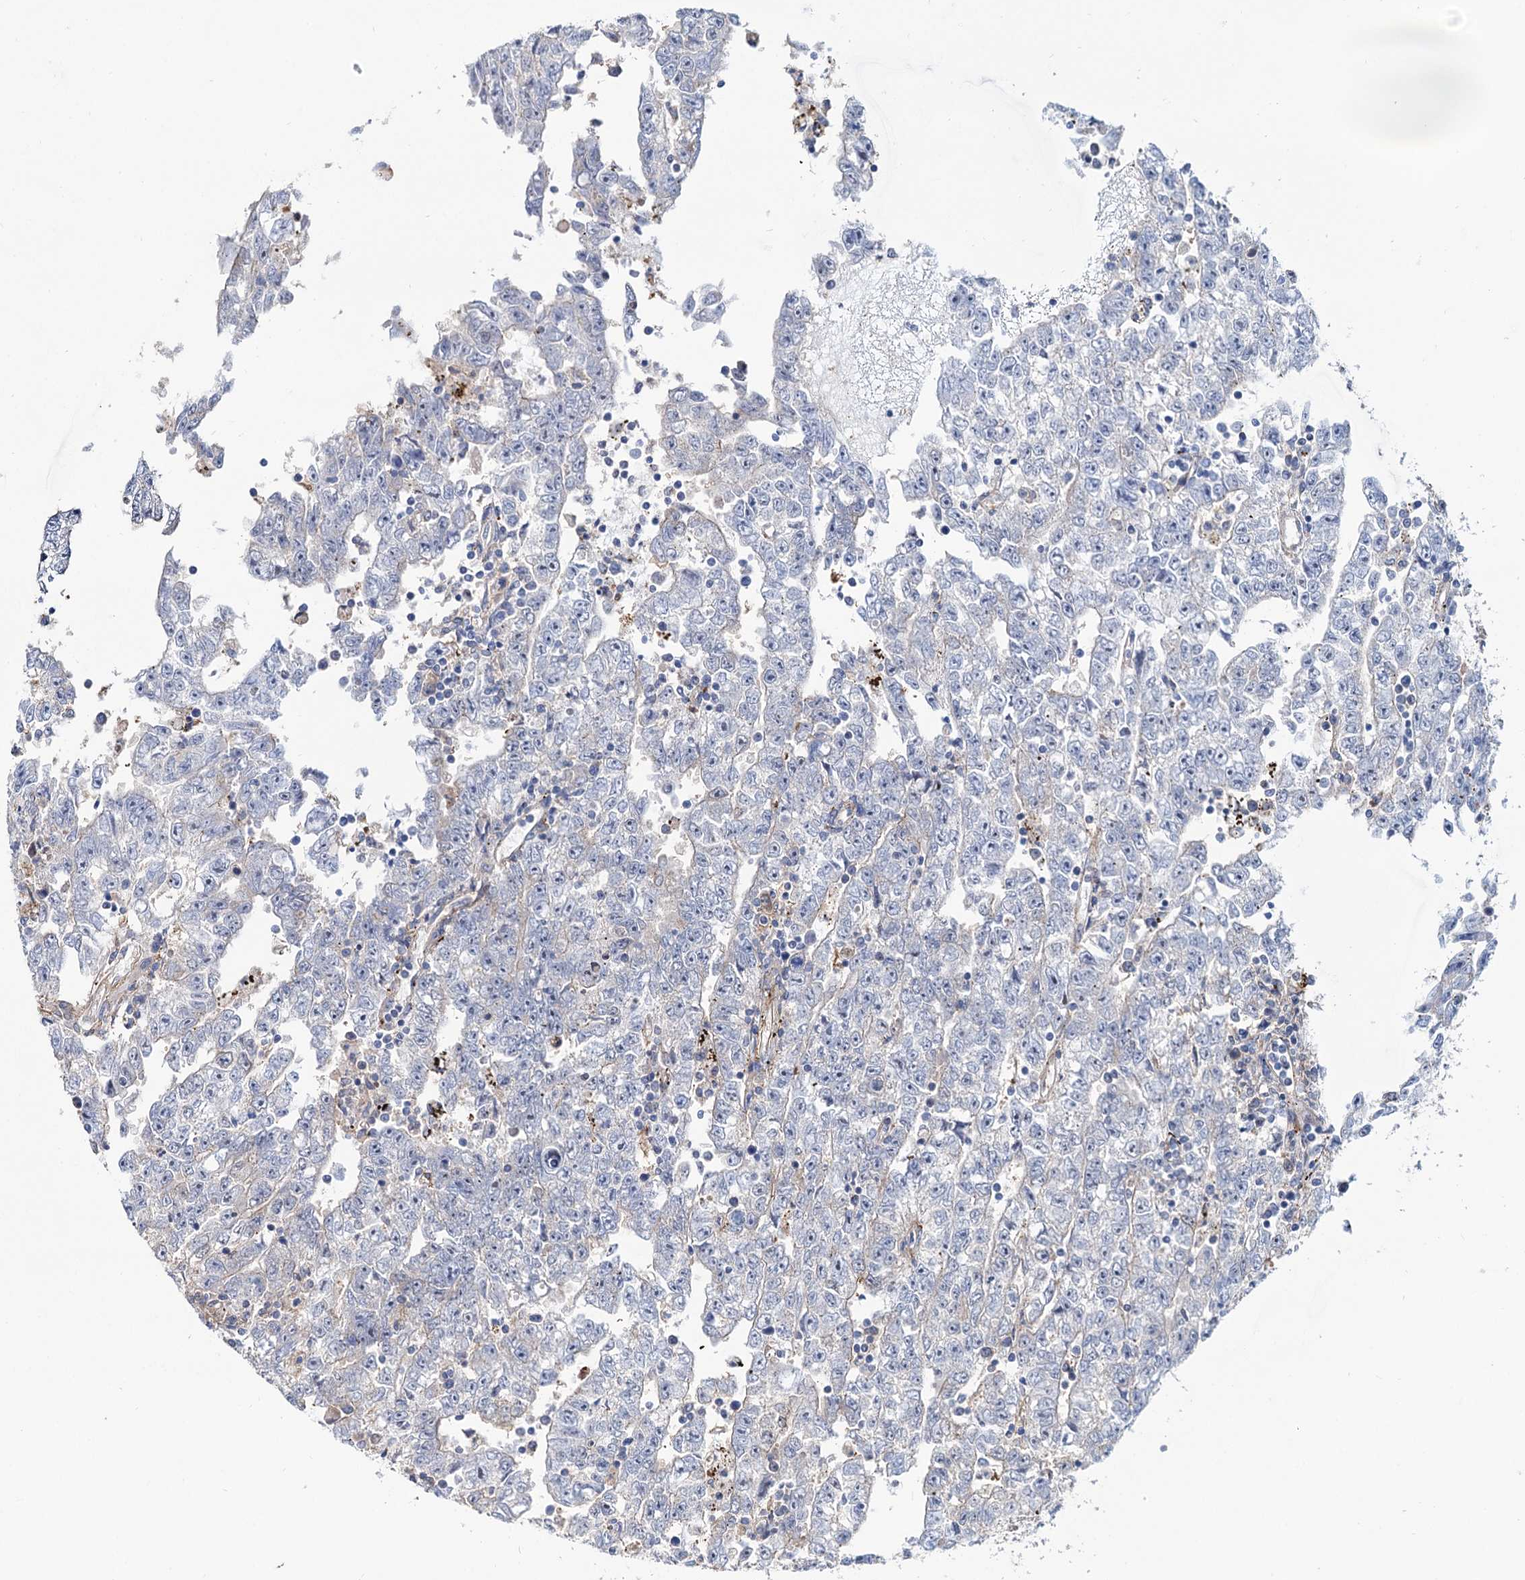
{"staining": {"intensity": "negative", "quantity": "none", "location": "none"}, "tissue": "testis cancer", "cell_type": "Tumor cells", "image_type": "cancer", "snomed": [{"axis": "morphology", "description": "Carcinoma, Embryonal, NOS"}, {"axis": "topography", "description": "Testis"}], "caption": "An immunohistochemistry histopathology image of testis embryonal carcinoma is shown. There is no staining in tumor cells of testis embryonal carcinoma.", "gene": "PTDSS2", "patient": {"sex": "male", "age": 25}}